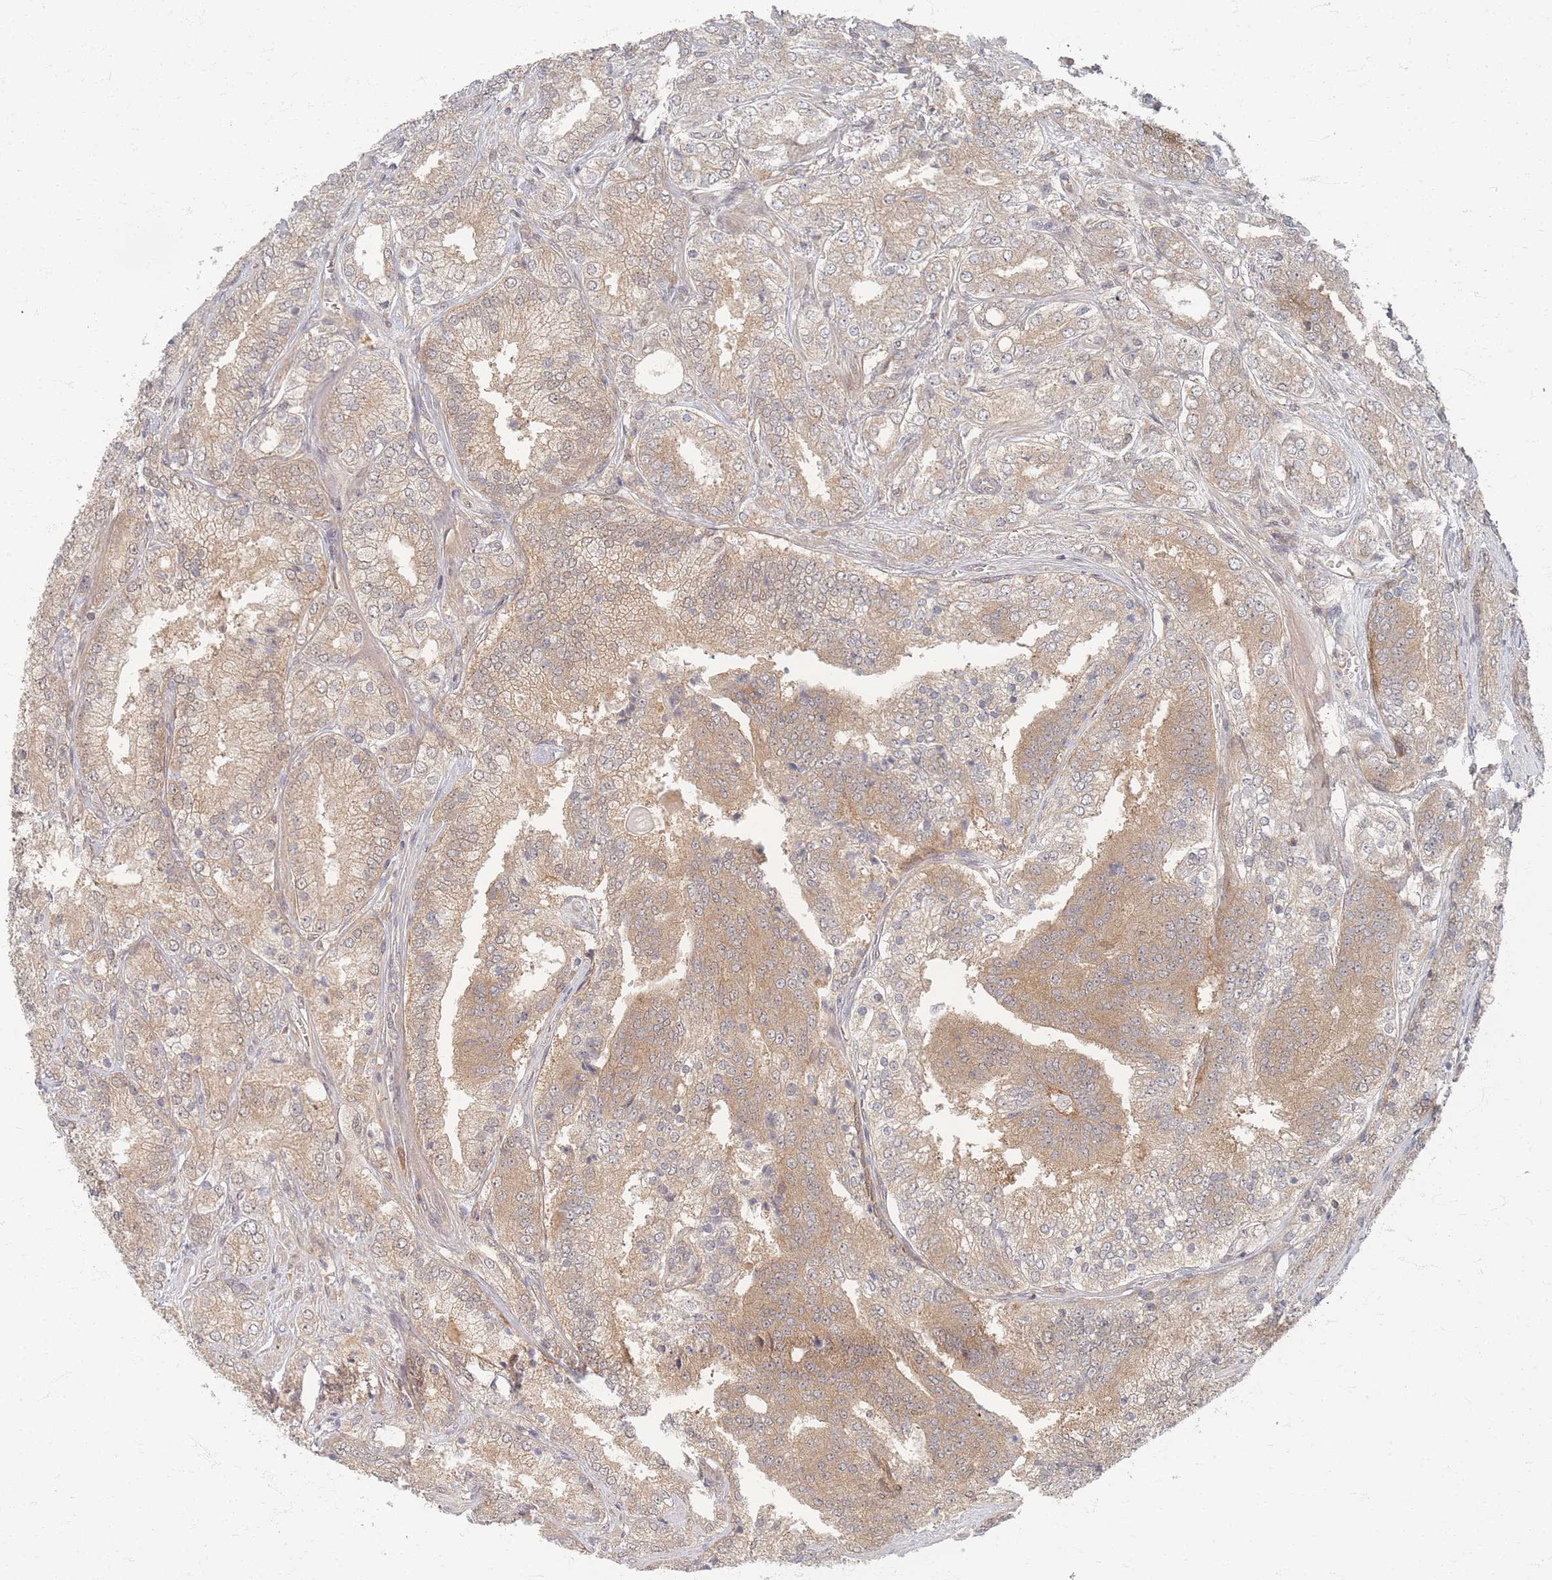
{"staining": {"intensity": "moderate", "quantity": ">75%", "location": "cytoplasmic/membranous,nuclear"}, "tissue": "prostate cancer", "cell_type": "Tumor cells", "image_type": "cancer", "snomed": [{"axis": "morphology", "description": "Adenocarcinoma, High grade"}, {"axis": "topography", "description": "Prostate"}], "caption": "An image of prostate cancer stained for a protein reveals moderate cytoplasmic/membranous and nuclear brown staining in tumor cells.", "gene": "PSMD9", "patient": {"sex": "male", "age": 63}}